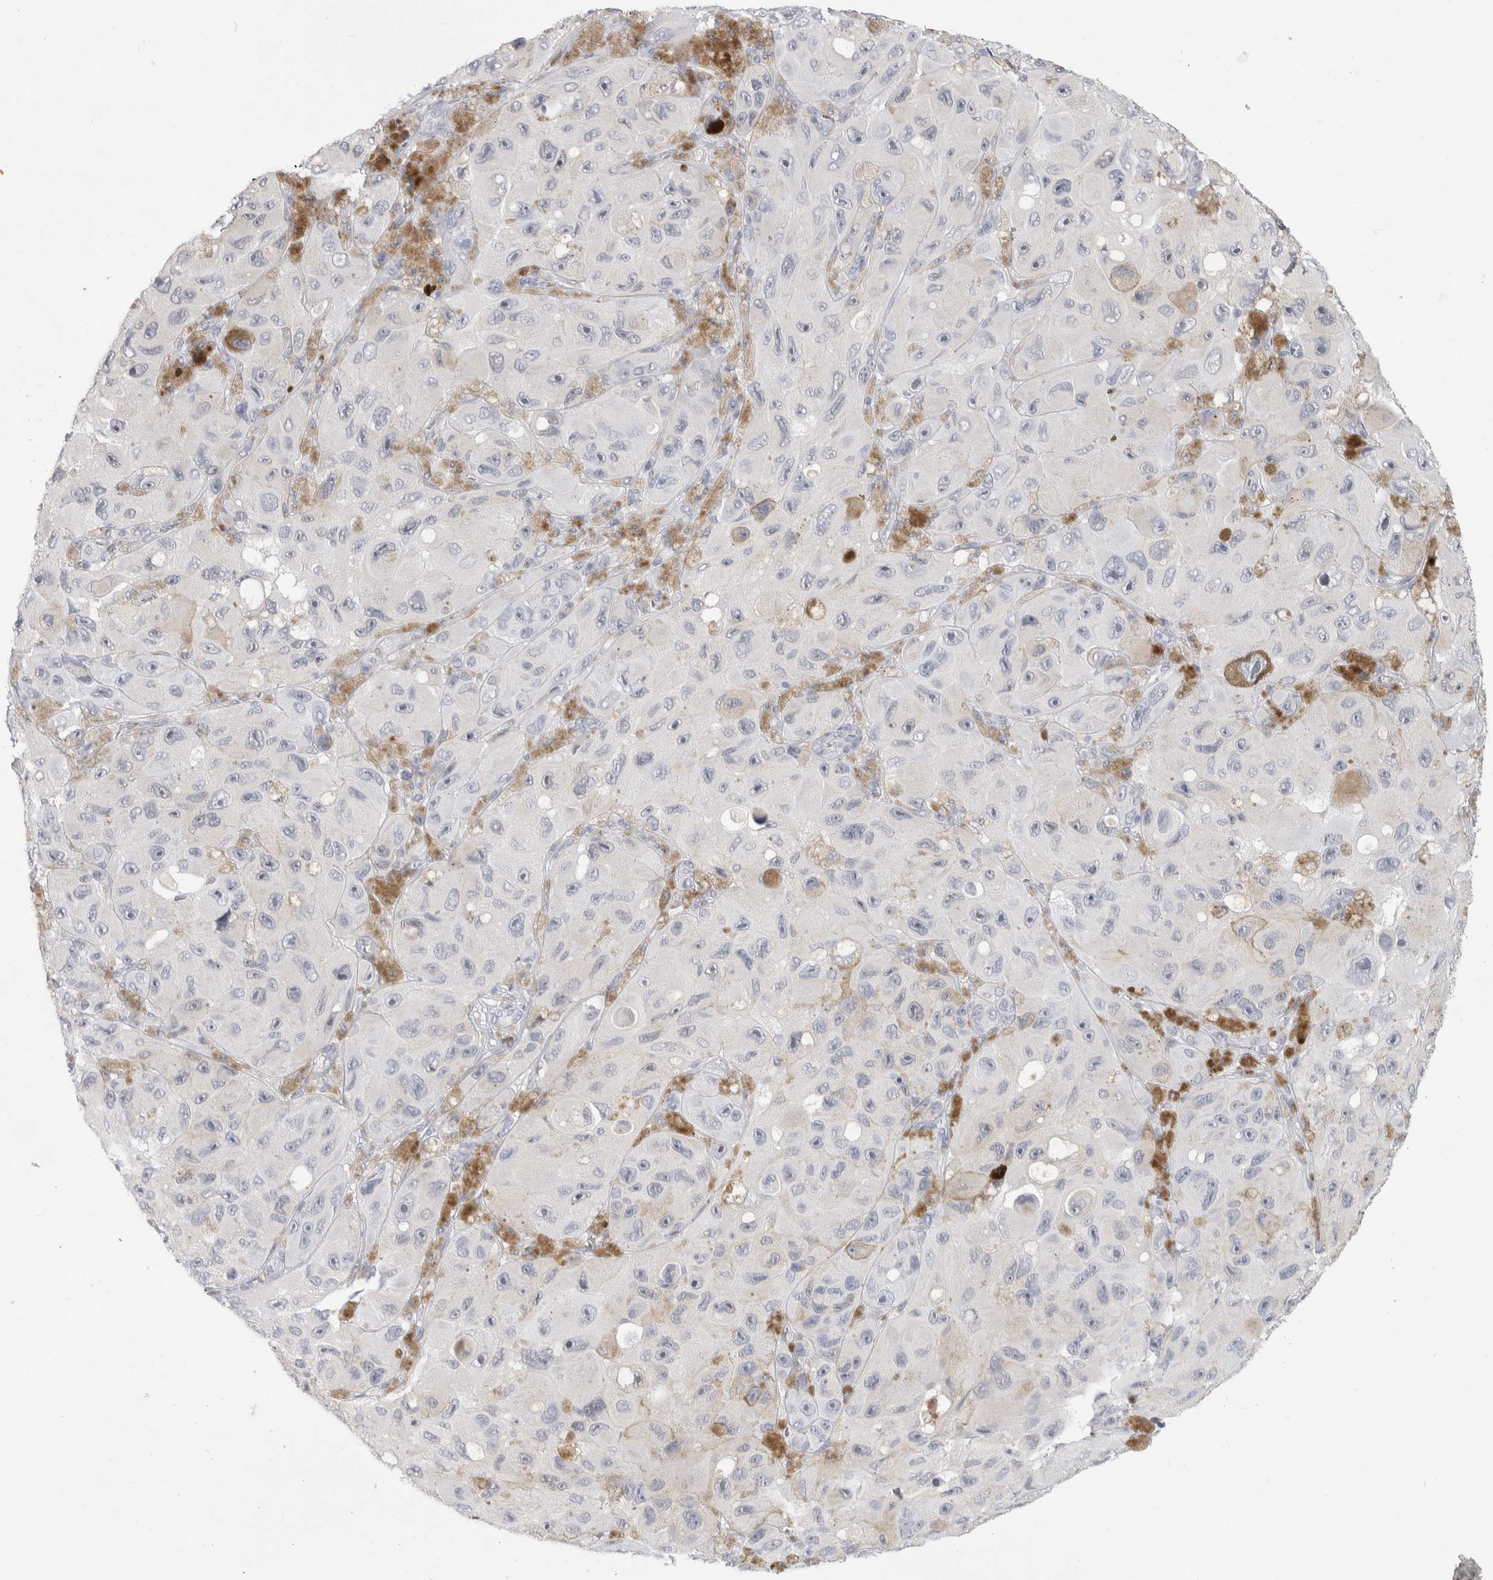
{"staining": {"intensity": "negative", "quantity": "none", "location": "none"}, "tissue": "melanoma", "cell_type": "Tumor cells", "image_type": "cancer", "snomed": [{"axis": "morphology", "description": "Malignant melanoma, NOS"}, {"axis": "topography", "description": "Skin"}], "caption": "Melanoma was stained to show a protein in brown. There is no significant staining in tumor cells. (DAB (3,3'-diaminobenzidine) IHC visualized using brightfield microscopy, high magnification).", "gene": "SLC6A1", "patient": {"sex": "female", "age": 73}}